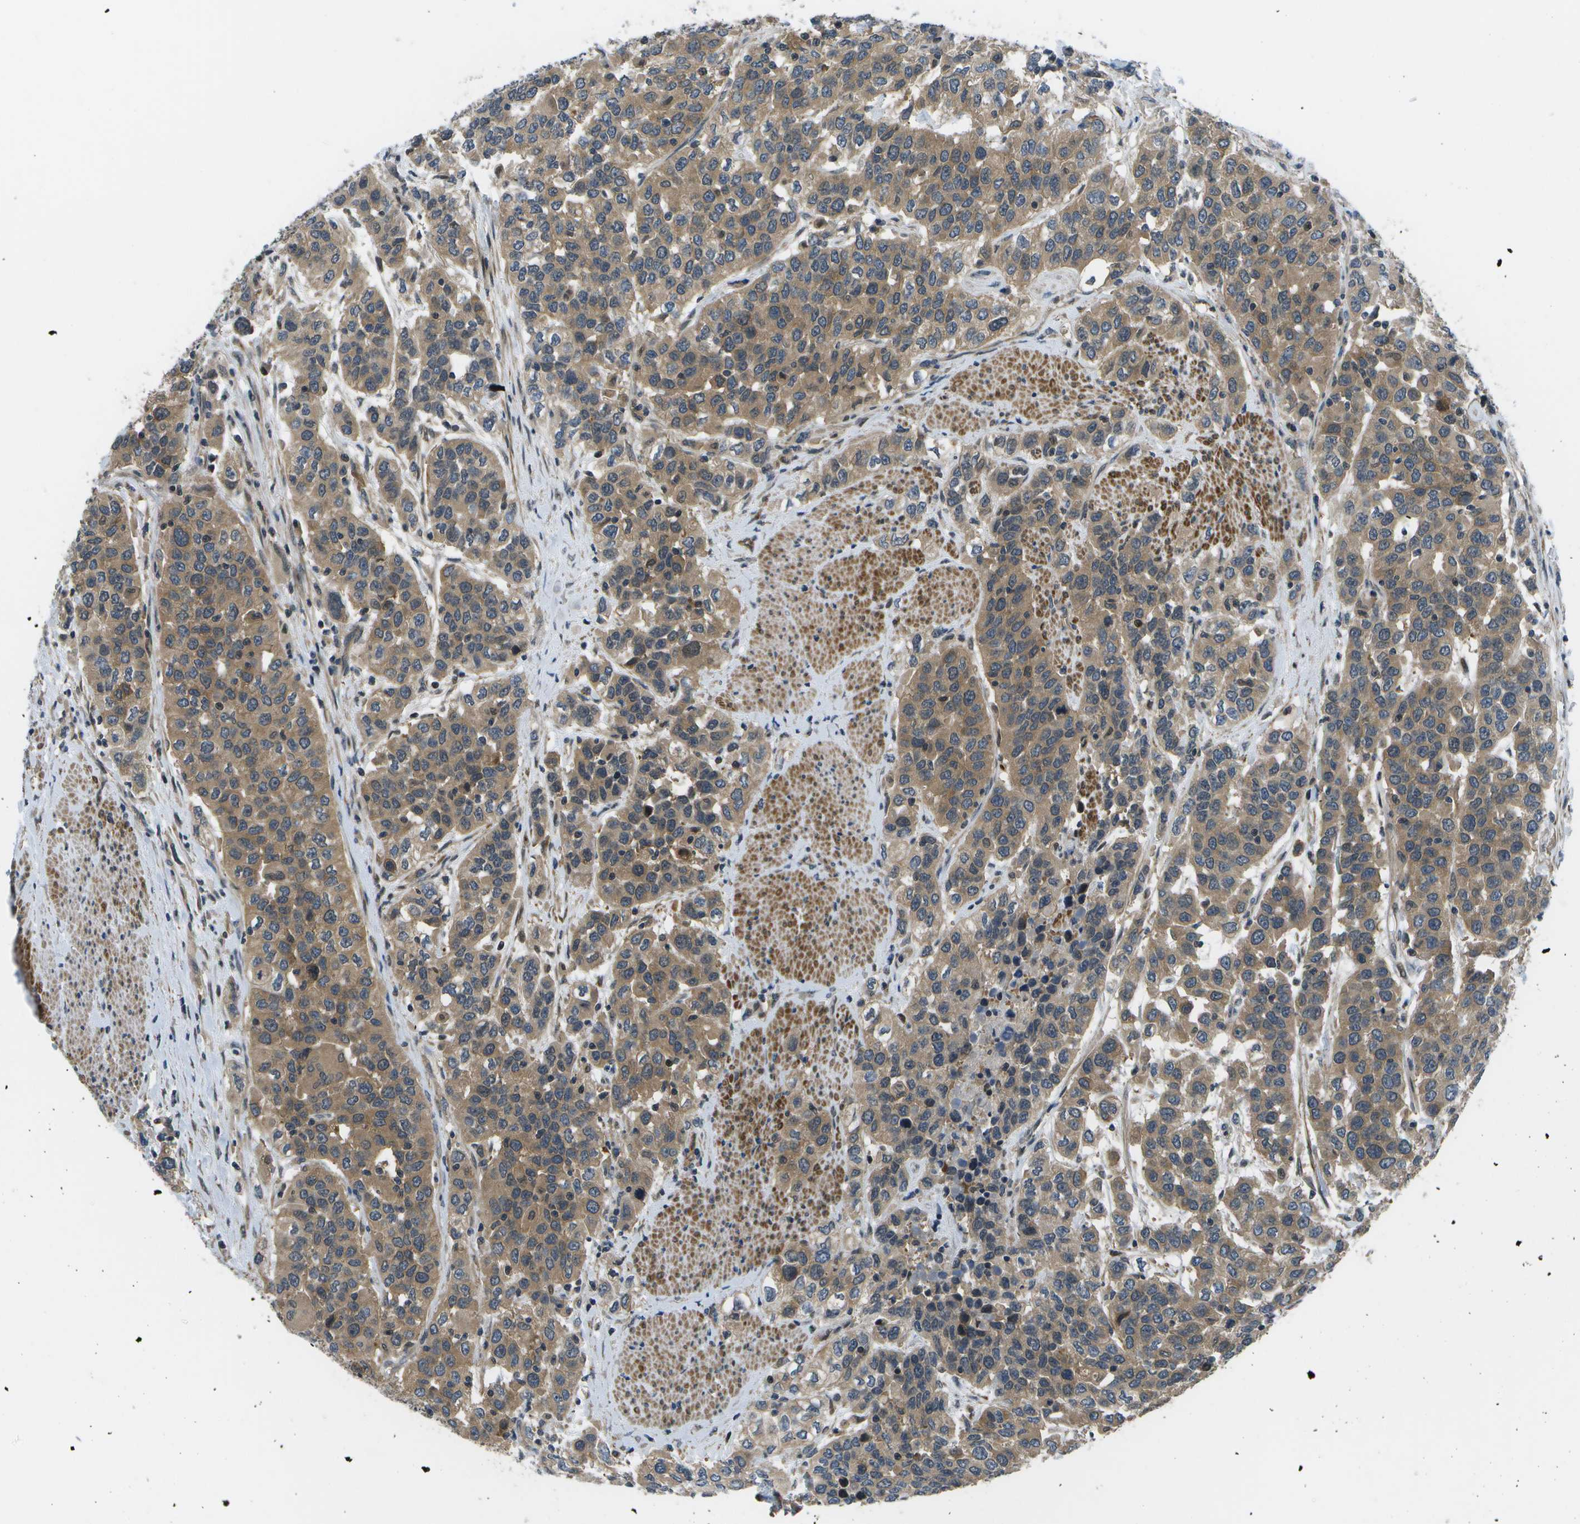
{"staining": {"intensity": "moderate", "quantity": ">75%", "location": "cytoplasmic/membranous"}, "tissue": "urothelial cancer", "cell_type": "Tumor cells", "image_type": "cancer", "snomed": [{"axis": "morphology", "description": "Urothelial carcinoma, High grade"}, {"axis": "topography", "description": "Urinary bladder"}], "caption": "The histopathology image shows a brown stain indicating the presence of a protein in the cytoplasmic/membranous of tumor cells in urothelial cancer.", "gene": "ENPP5", "patient": {"sex": "female", "age": 80}}